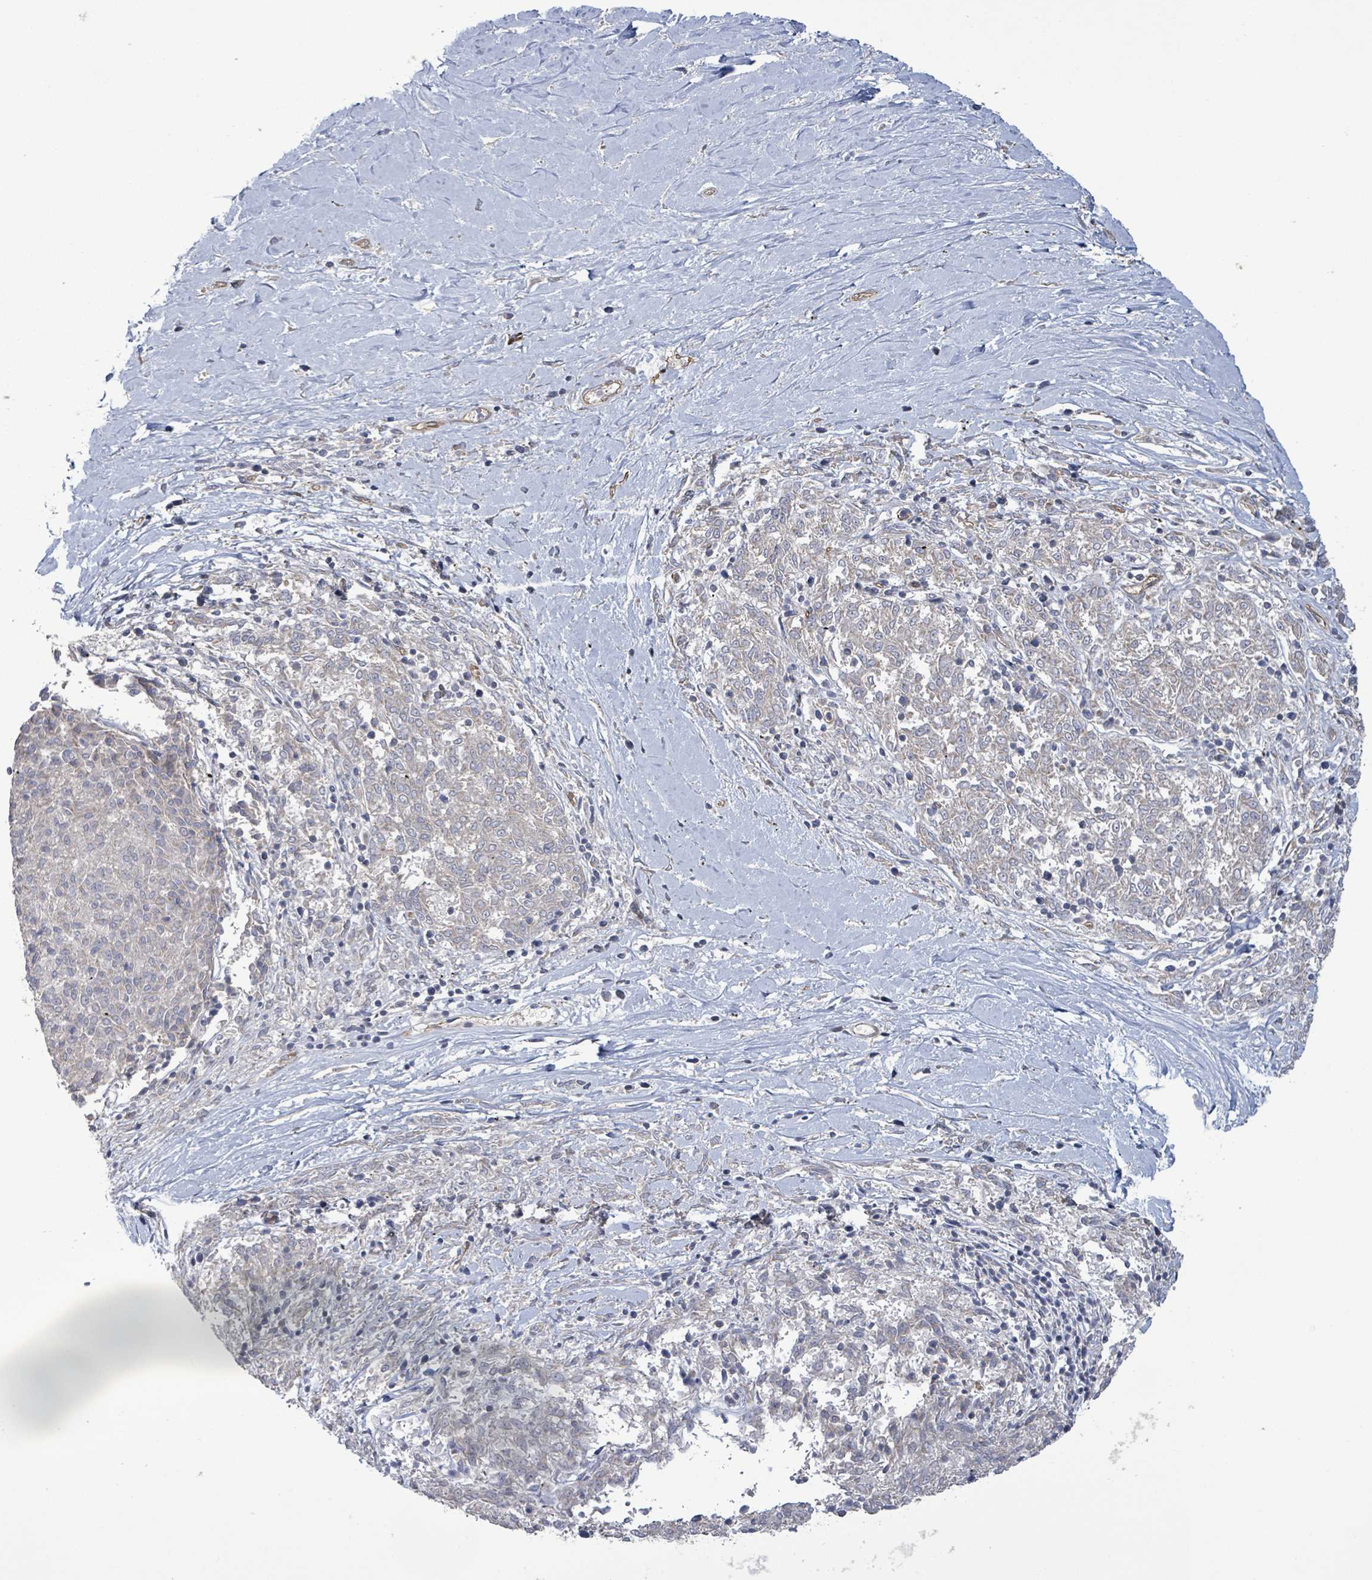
{"staining": {"intensity": "negative", "quantity": "none", "location": "none"}, "tissue": "melanoma", "cell_type": "Tumor cells", "image_type": "cancer", "snomed": [{"axis": "morphology", "description": "Malignant melanoma, NOS"}, {"axis": "topography", "description": "Skin"}], "caption": "Immunohistochemistry histopathology image of human malignant melanoma stained for a protein (brown), which exhibits no expression in tumor cells. (Brightfield microscopy of DAB (3,3'-diaminobenzidine) immunohistochemistry at high magnification).", "gene": "KANK3", "patient": {"sex": "female", "age": 72}}